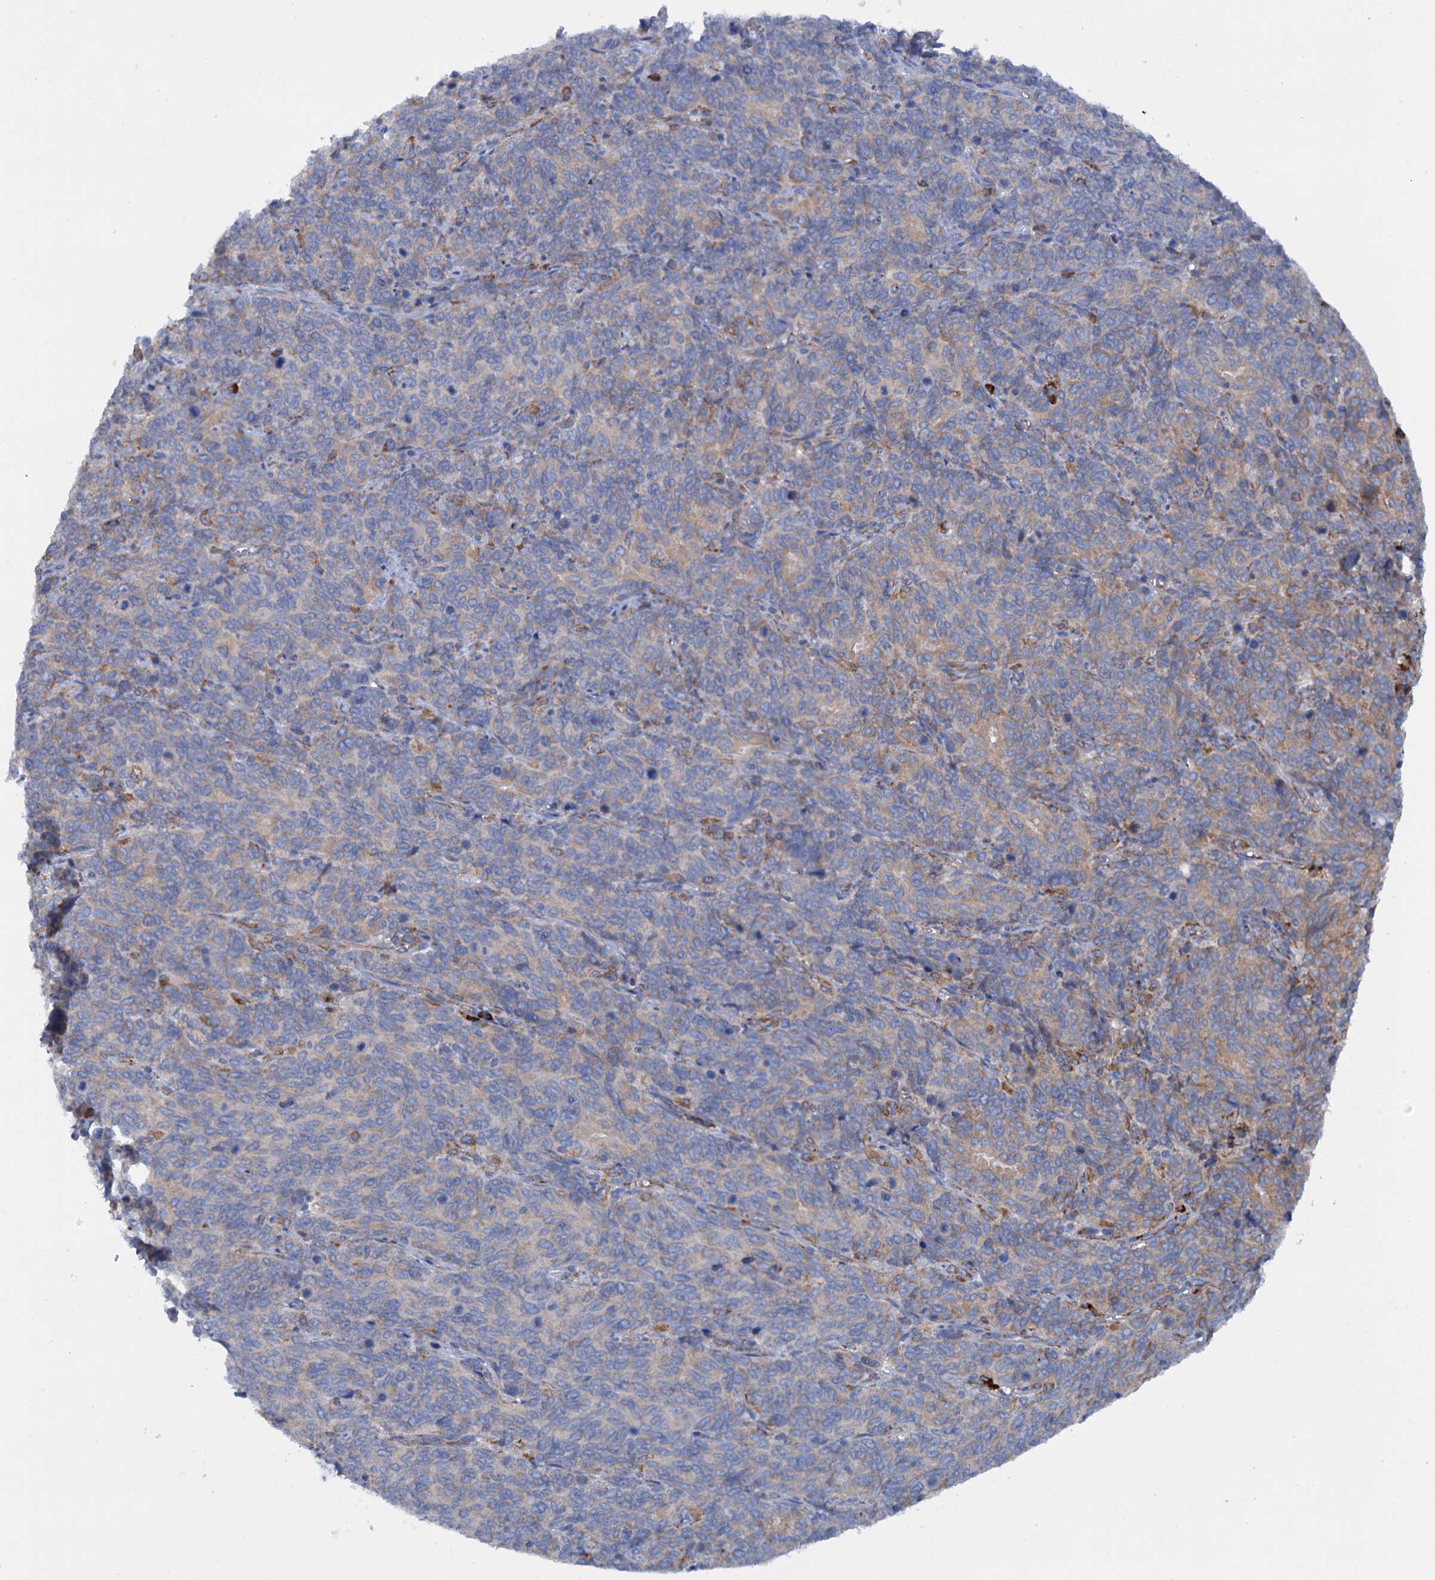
{"staining": {"intensity": "weak", "quantity": "<25%", "location": "cytoplasmic/membranous"}, "tissue": "cervical cancer", "cell_type": "Tumor cells", "image_type": "cancer", "snomed": [{"axis": "morphology", "description": "Squamous cell carcinoma, NOS"}, {"axis": "topography", "description": "Cervix"}], "caption": "High power microscopy histopathology image of an IHC micrograph of cervical squamous cell carcinoma, revealing no significant expression in tumor cells. (DAB IHC with hematoxylin counter stain).", "gene": "SHE", "patient": {"sex": "female", "age": 60}}